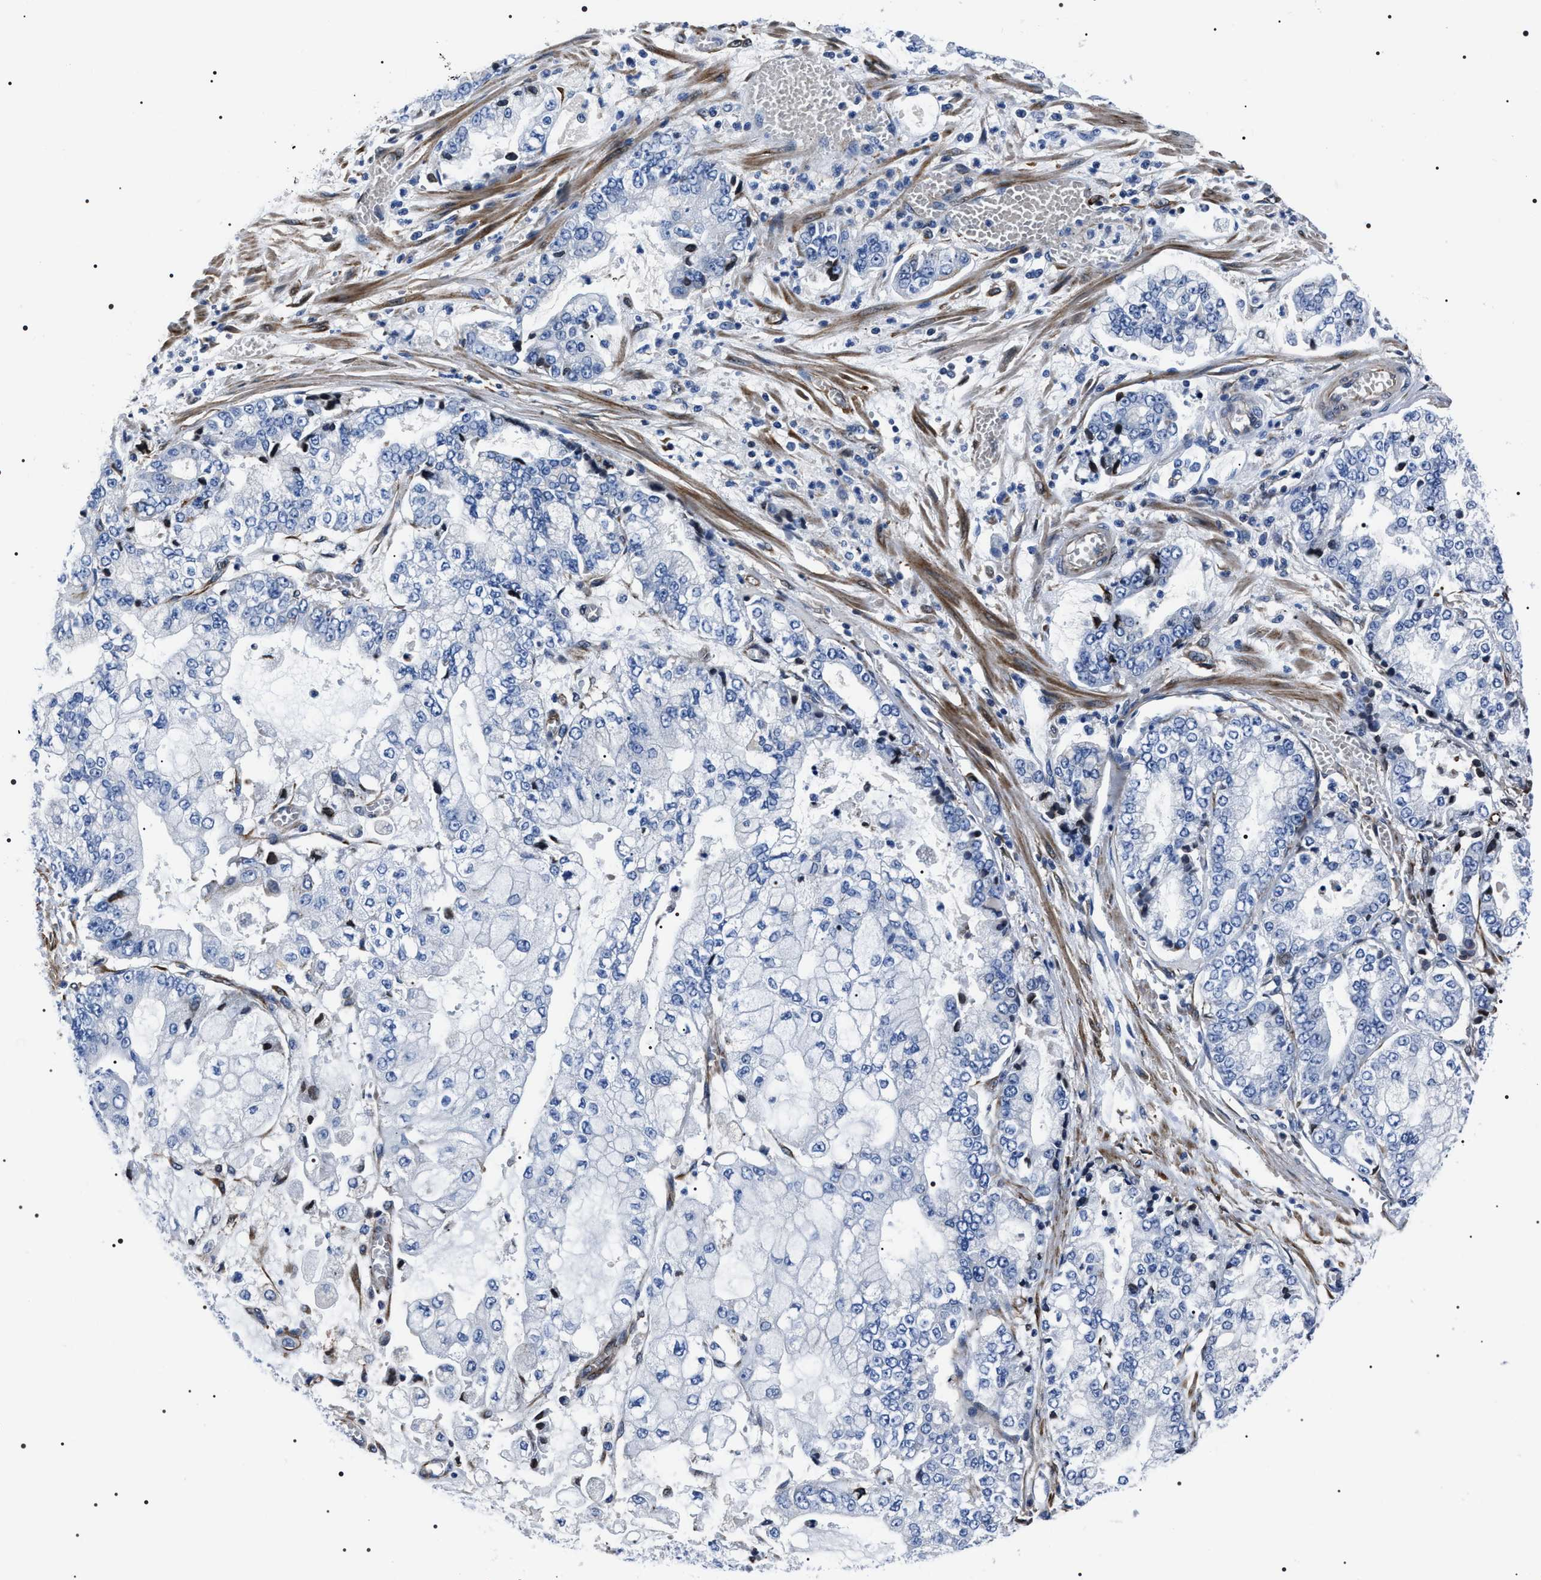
{"staining": {"intensity": "negative", "quantity": "none", "location": "none"}, "tissue": "stomach cancer", "cell_type": "Tumor cells", "image_type": "cancer", "snomed": [{"axis": "morphology", "description": "Adenocarcinoma, NOS"}, {"axis": "topography", "description": "Stomach"}], "caption": "Immunohistochemistry of stomach cancer displays no staining in tumor cells.", "gene": "BAG2", "patient": {"sex": "male", "age": 76}}